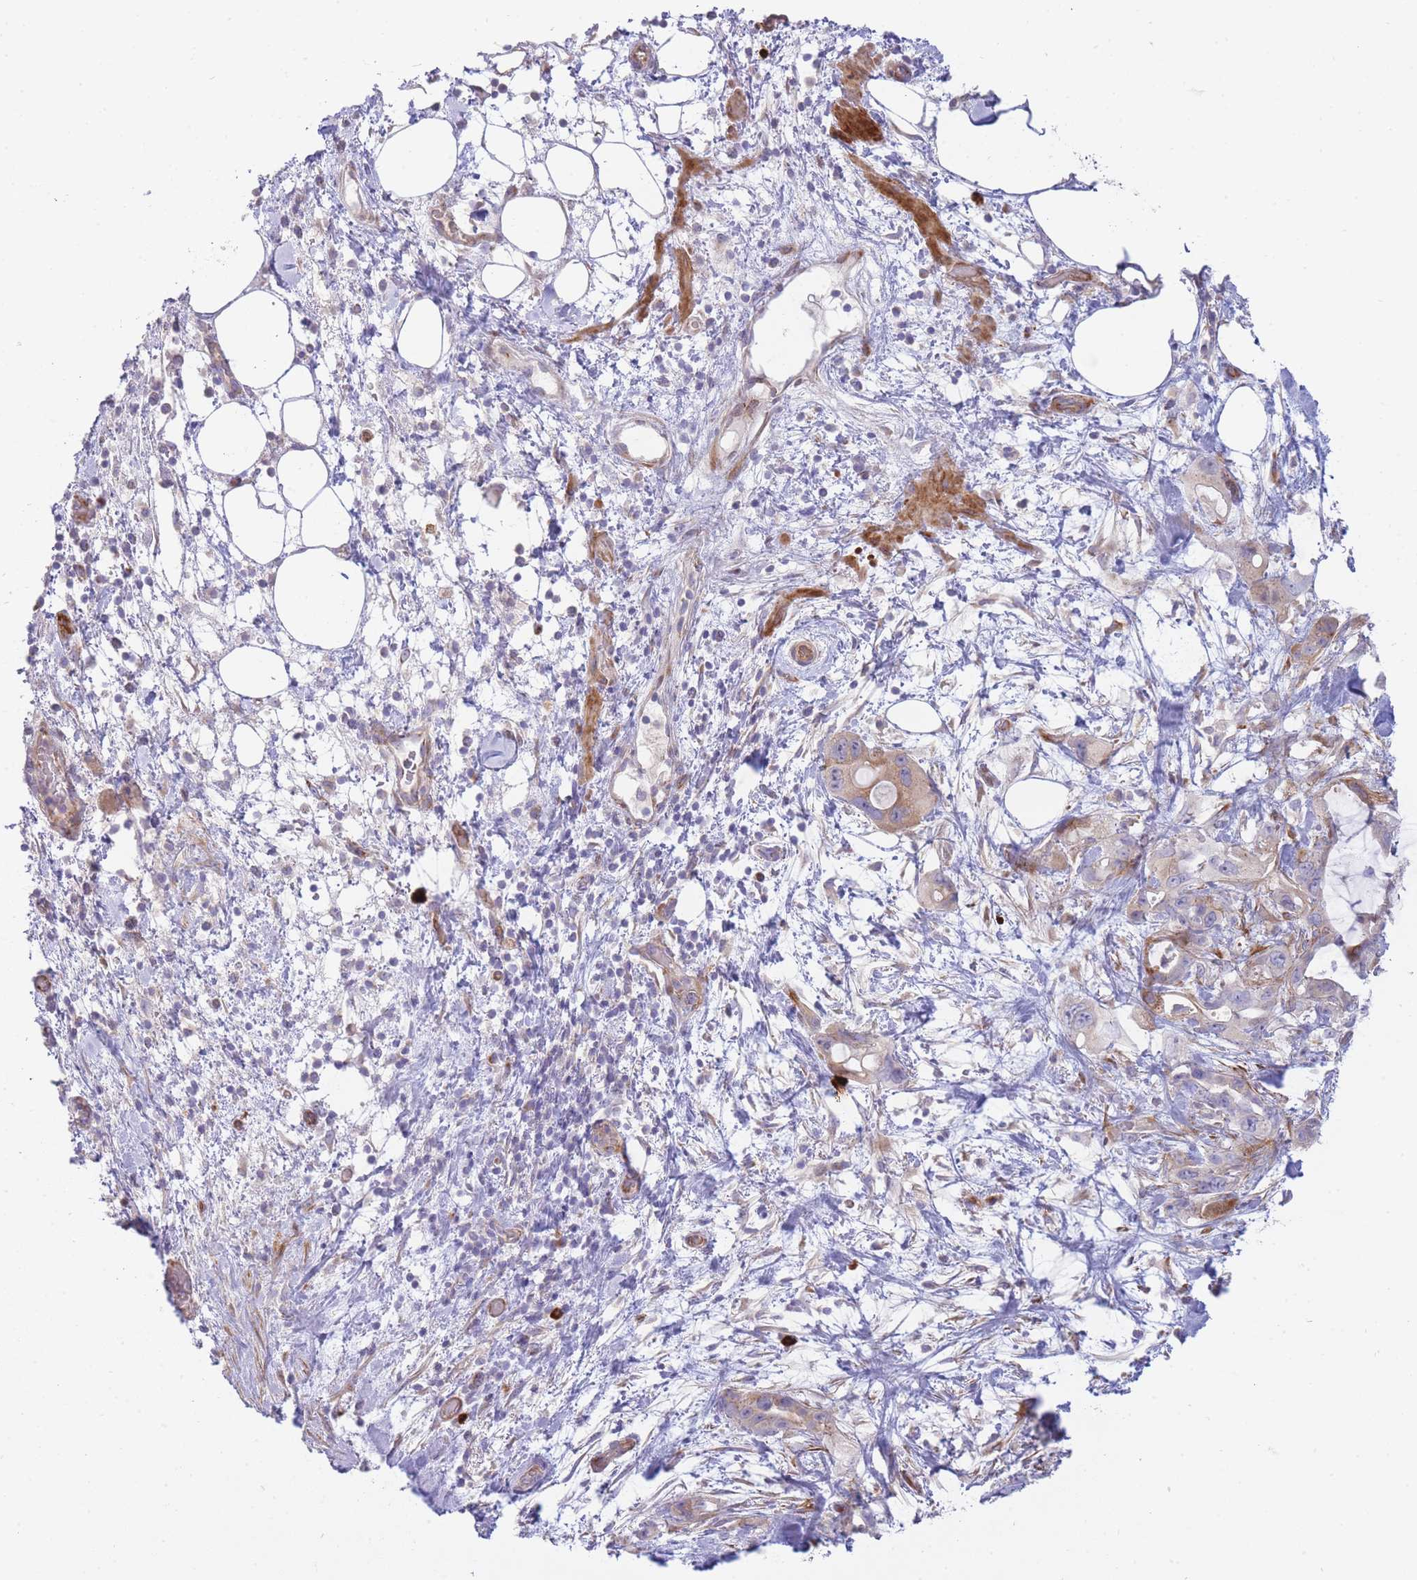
{"staining": {"intensity": "moderate", "quantity": "<25%", "location": "cytoplasmic/membranous"}, "tissue": "pancreatic cancer", "cell_type": "Tumor cells", "image_type": "cancer", "snomed": [{"axis": "morphology", "description": "Adenocarcinoma, NOS"}, {"axis": "topography", "description": "Pancreas"}], "caption": "Pancreatic adenocarcinoma was stained to show a protein in brown. There is low levels of moderate cytoplasmic/membranous staining in about <25% of tumor cells. The protein is stained brown, and the nuclei are stained in blue (DAB IHC with brightfield microscopy, high magnification).", "gene": "ATP5MC2", "patient": {"sex": "female", "age": 61}}